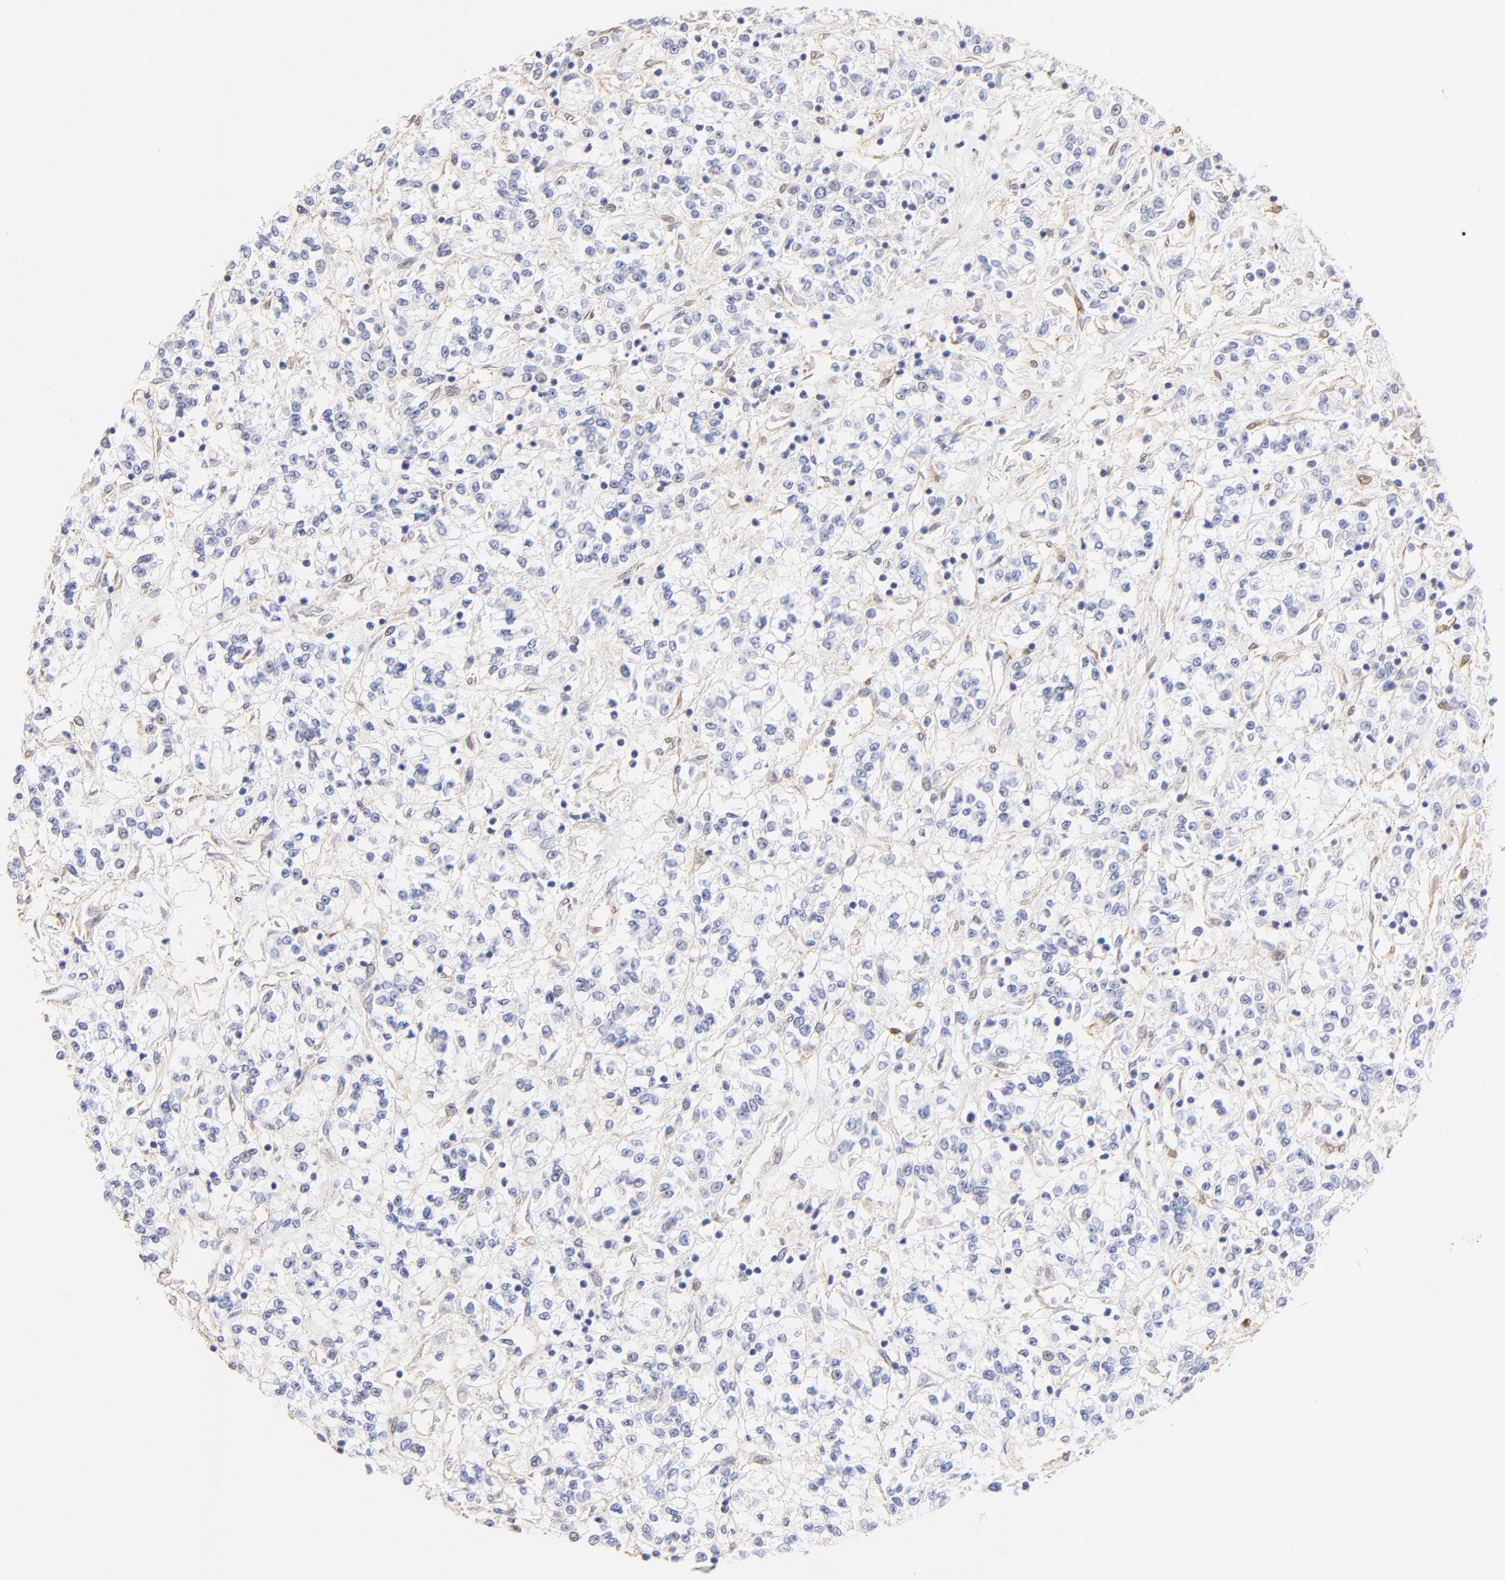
{"staining": {"intensity": "negative", "quantity": "none", "location": "none"}, "tissue": "renal cancer", "cell_type": "Tumor cells", "image_type": "cancer", "snomed": [{"axis": "morphology", "description": "Adenocarcinoma, NOS"}, {"axis": "topography", "description": "Kidney"}], "caption": "The photomicrograph shows no significant staining in tumor cells of renal cancer (adenocarcinoma).", "gene": "ACTRT1", "patient": {"sex": "female", "age": 76}}